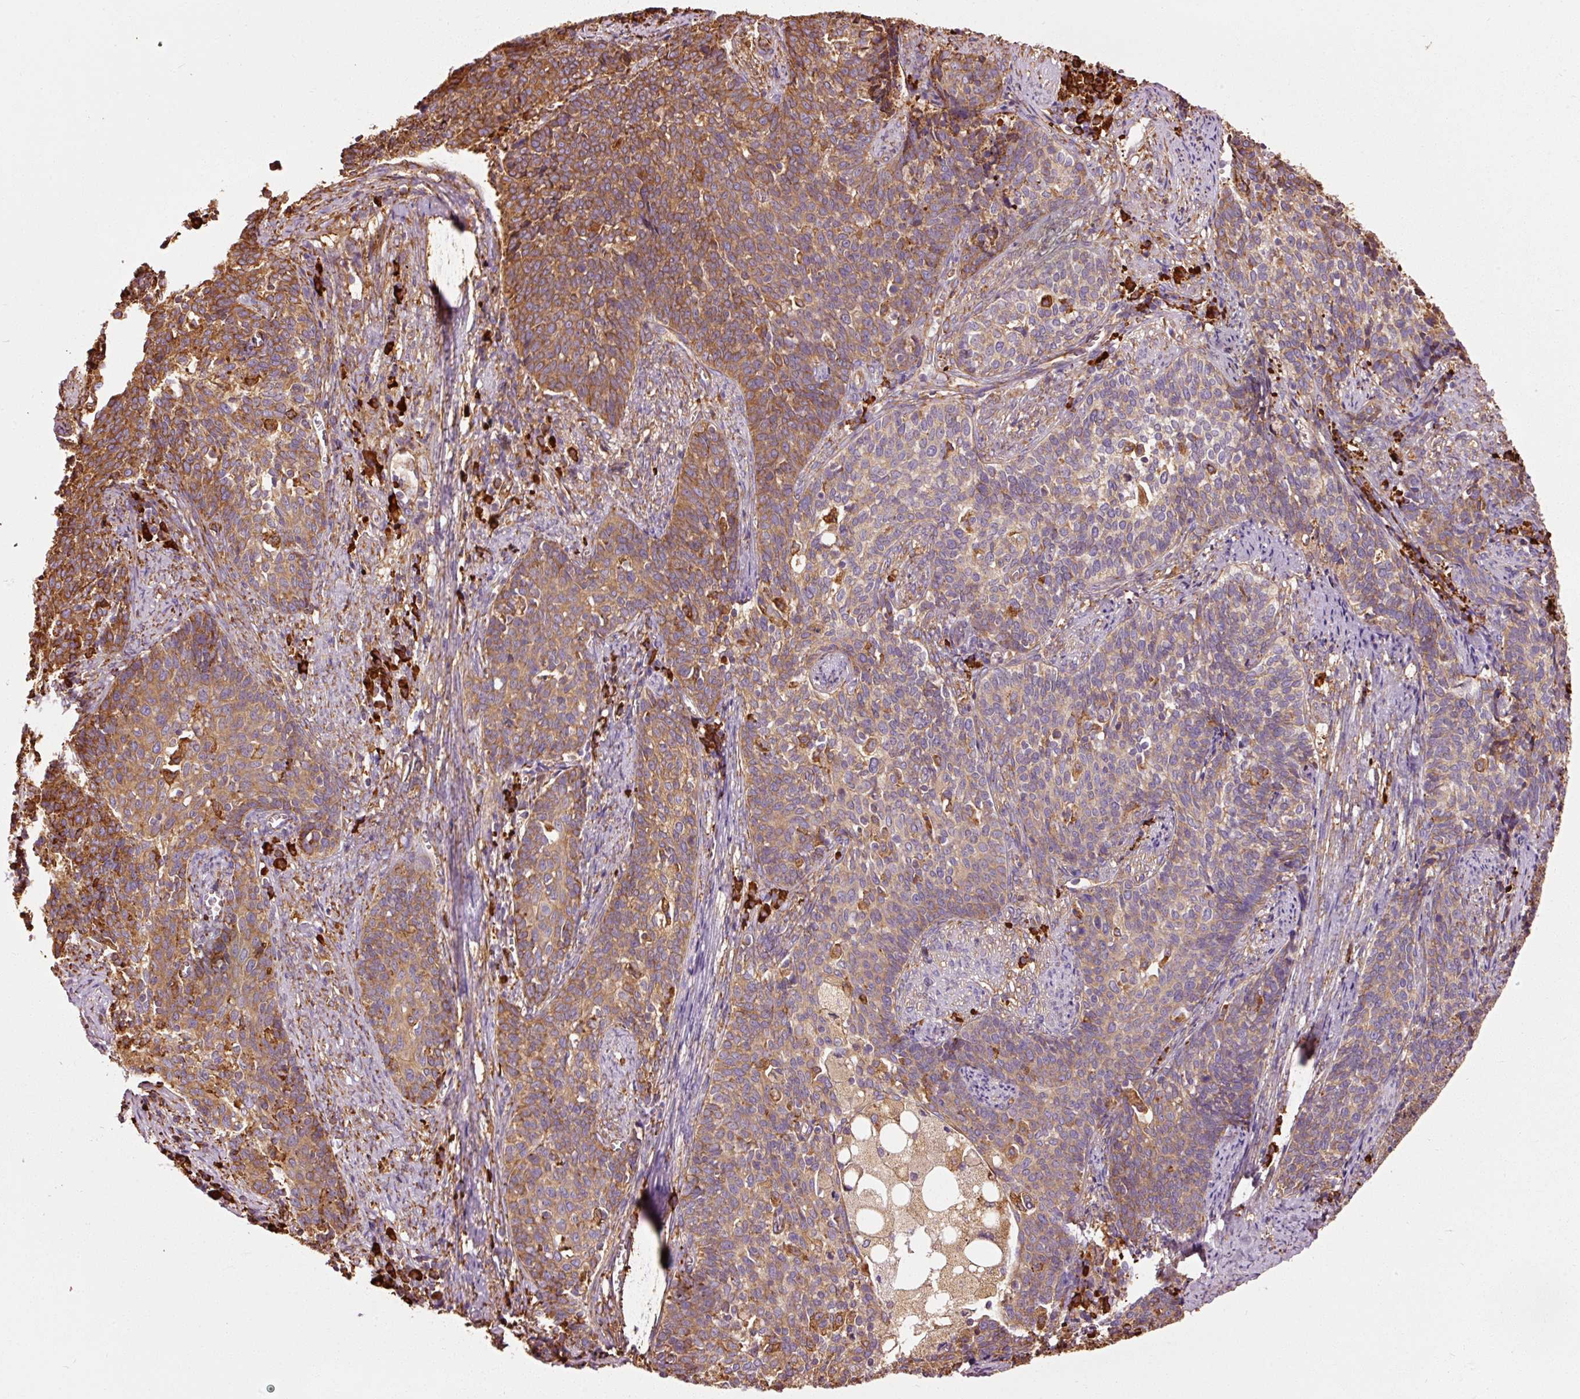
{"staining": {"intensity": "strong", "quantity": "25%-75%", "location": "cytoplasmic/membranous"}, "tissue": "cervical cancer", "cell_type": "Tumor cells", "image_type": "cancer", "snomed": [{"axis": "morphology", "description": "Squamous cell carcinoma, NOS"}, {"axis": "topography", "description": "Cervix"}], "caption": "Protein staining reveals strong cytoplasmic/membranous expression in approximately 25%-75% of tumor cells in cervical cancer. (Brightfield microscopy of DAB IHC at high magnification).", "gene": "KLC1", "patient": {"sex": "female", "age": 39}}